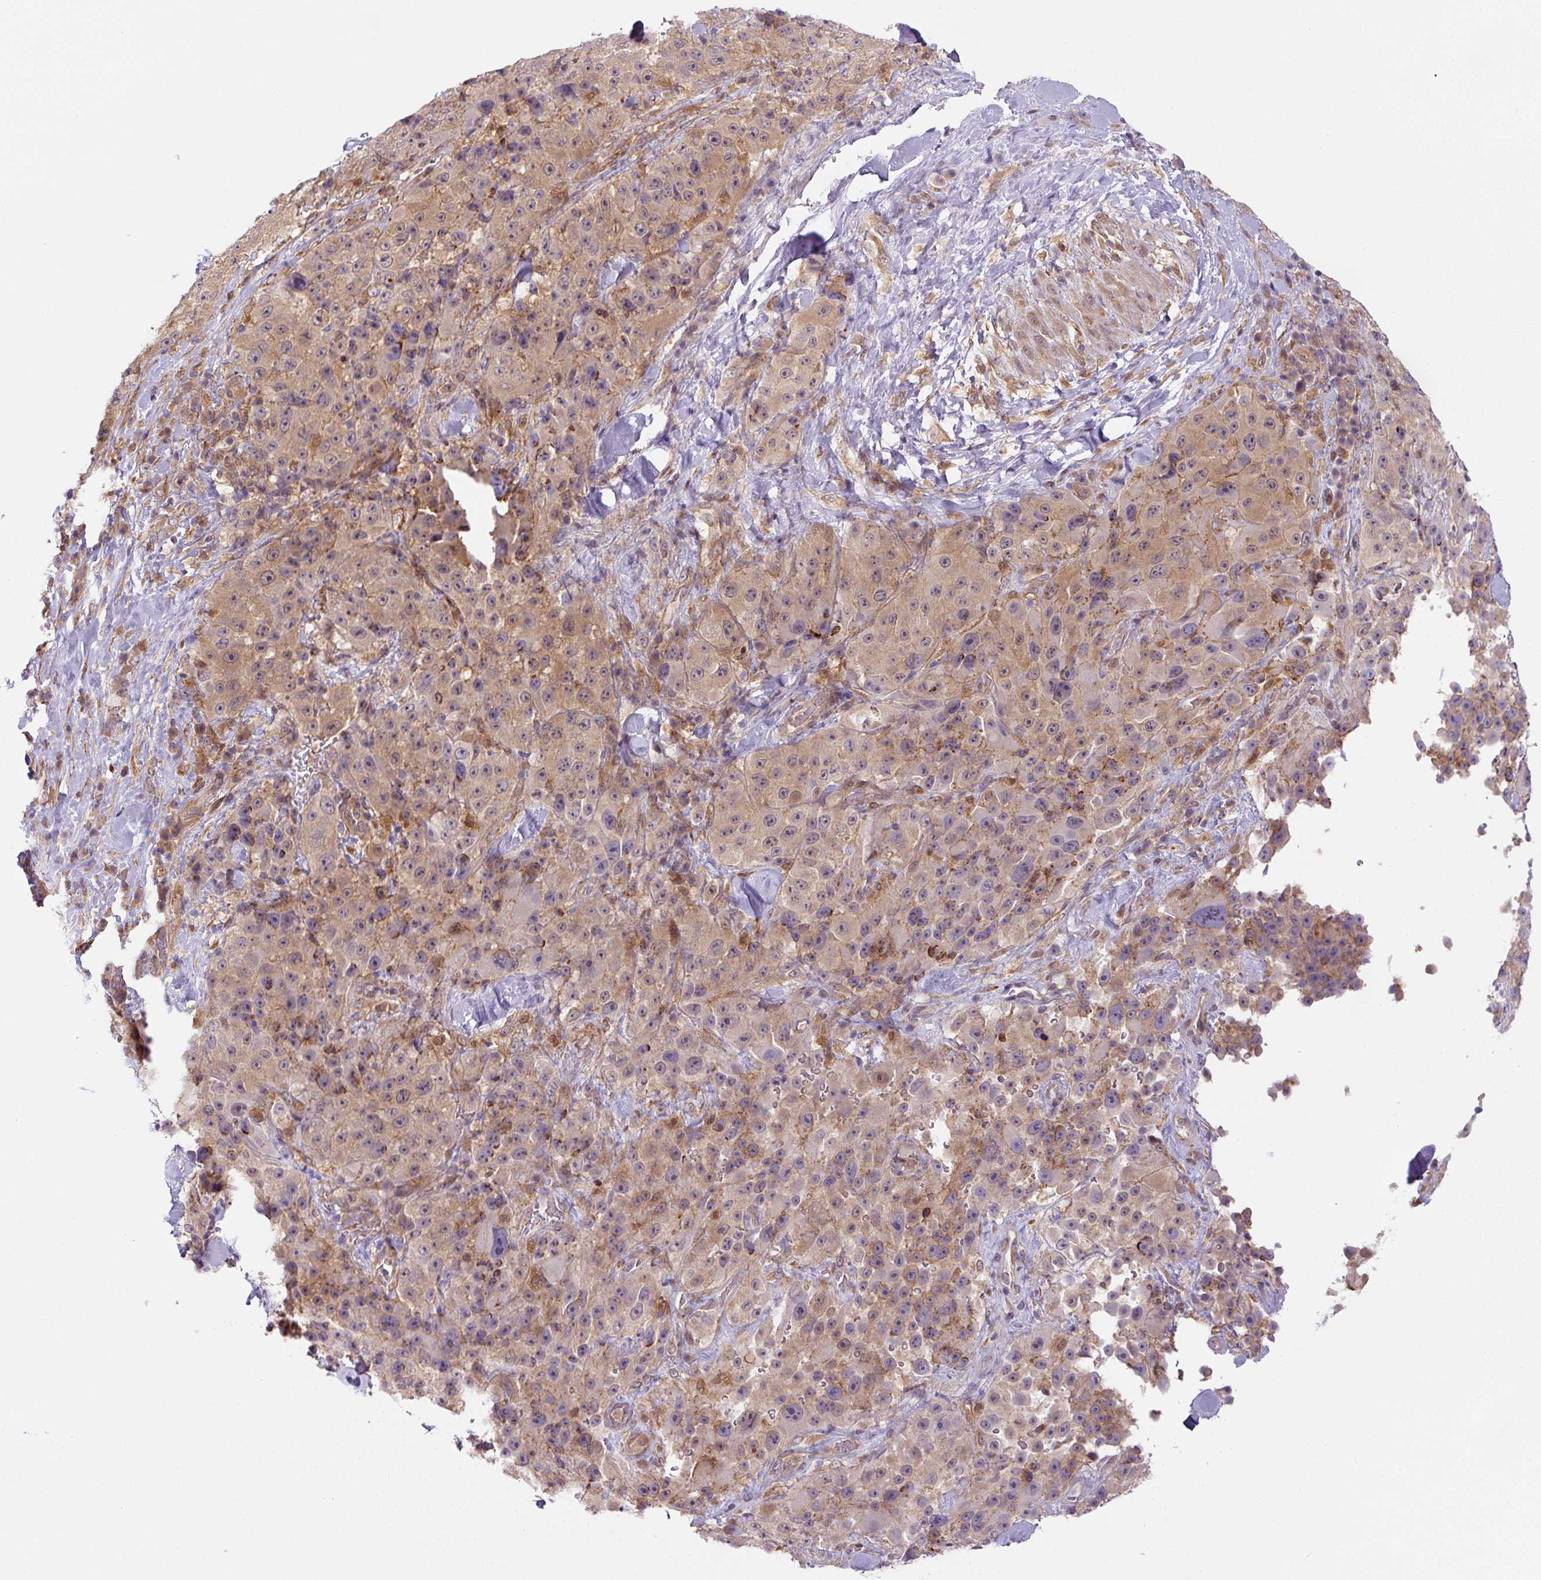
{"staining": {"intensity": "weak", "quantity": ">75%", "location": "cytoplasmic/membranous"}, "tissue": "melanoma", "cell_type": "Tumor cells", "image_type": "cancer", "snomed": [{"axis": "morphology", "description": "Malignant melanoma, Metastatic site"}, {"axis": "topography", "description": "Lymph node"}], "caption": "A brown stain highlights weak cytoplasmic/membranous positivity of a protein in malignant melanoma (metastatic site) tumor cells. The staining is performed using DAB brown chromogen to label protein expression. The nuclei are counter-stained blue using hematoxylin.", "gene": "ZSWIM7", "patient": {"sex": "male", "age": 62}}